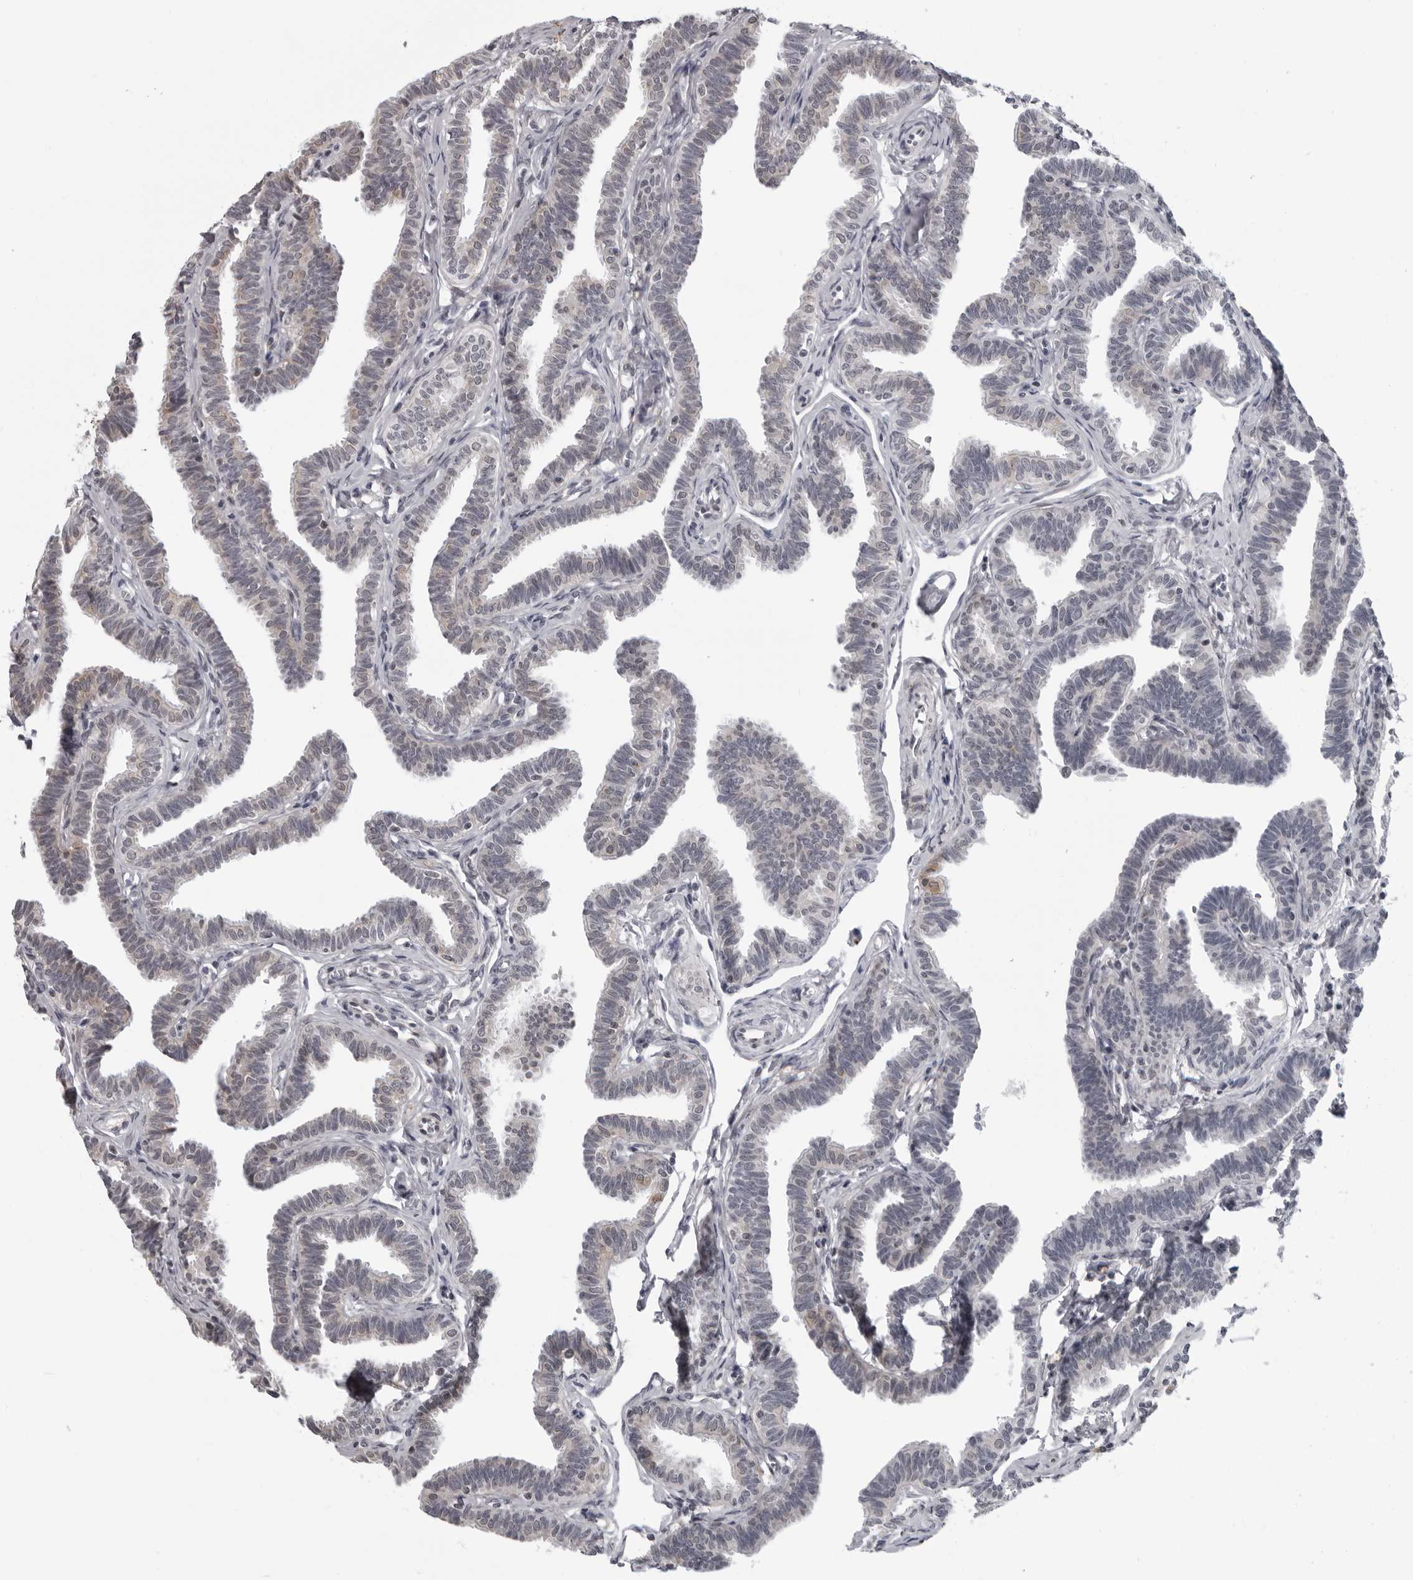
{"staining": {"intensity": "weak", "quantity": "25%-75%", "location": "cytoplasmic/membranous"}, "tissue": "fallopian tube", "cell_type": "Glandular cells", "image_type": "normal", "snomed": [{"axis": "morphology", "description": "Normal tissue, NOS"}, {"axis": "topography", "description": "Fallopian tube"}, {"axis": "topography", "description": "Ovary"}], "caption": "Immunohistochemical staining of benign fallopian tube exhibits 25%-75% levels of weak cytoplasmic/membranous protein positivity in approximately 25%-75% of glandular cells. The protein of interest is shown in brown color, while the nuclei are stained blue.", "gene": "RTCA", "patient": {"sex": "female", "age": 23}}